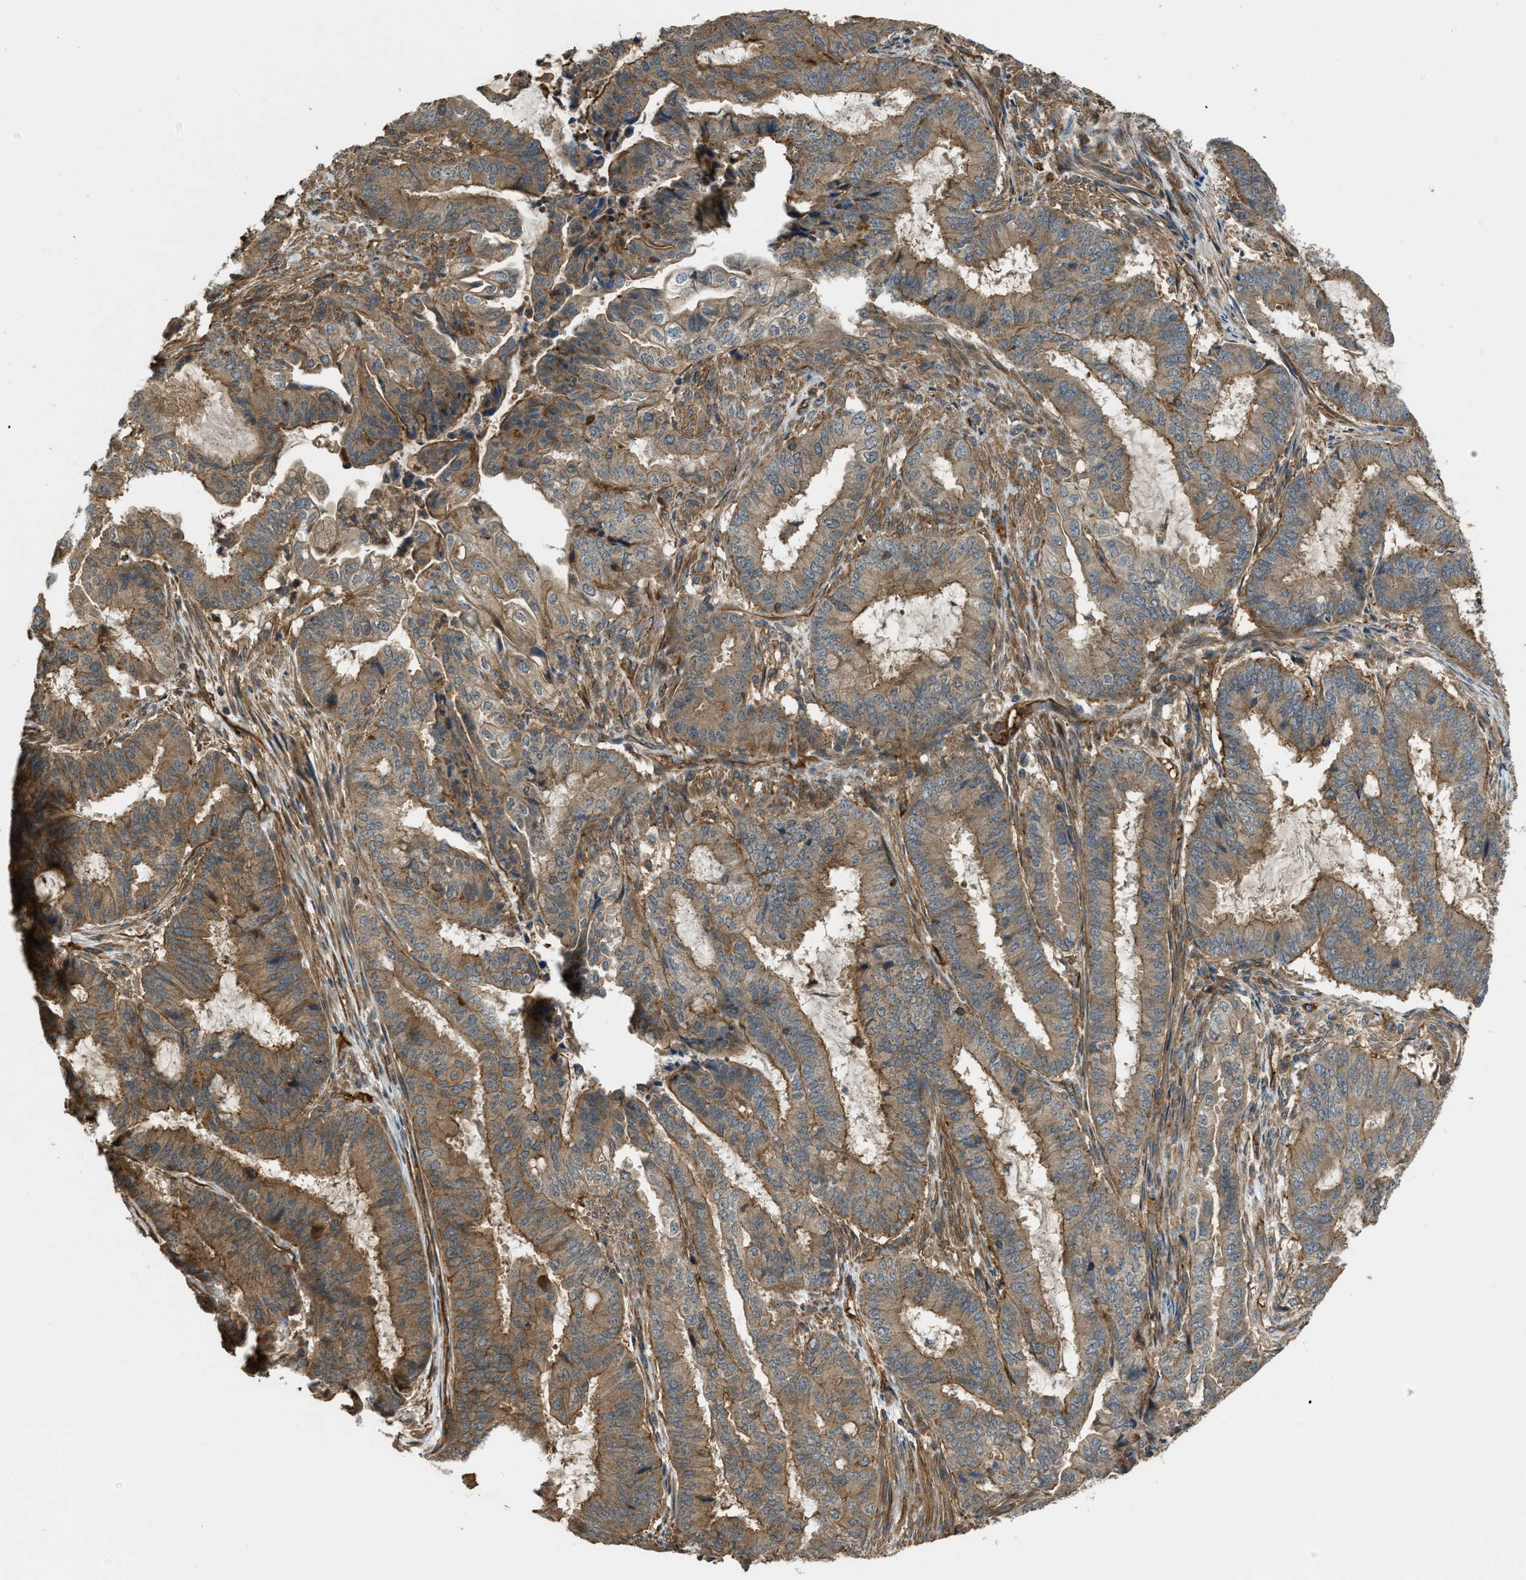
{"staining": {"intensity": "moderate", "quantity": ">75%", "location": "cytoplasmic/membranous"}, "tissue": "endometrial cancer", "cell_type": "Tumor cells", "image_type": "cancer", "snomed": [{"axis": "morphology", "description": "Adenocarcinoma, NOS"}, {"axis": "topography", "description": "Endometrium"}], "caption": "IHC histopathology image of neoplastic tissue: human endometrial cancer stained using immunohistochemistry exhibits medium levels of moderate protein expression localized specifically in the cytoplasmic/membranous of tumor cells, appearing as a cytoplasmic/membranous brown color.", "gene": "BAG4", "patient": {"sex": "female", "age": 51}}